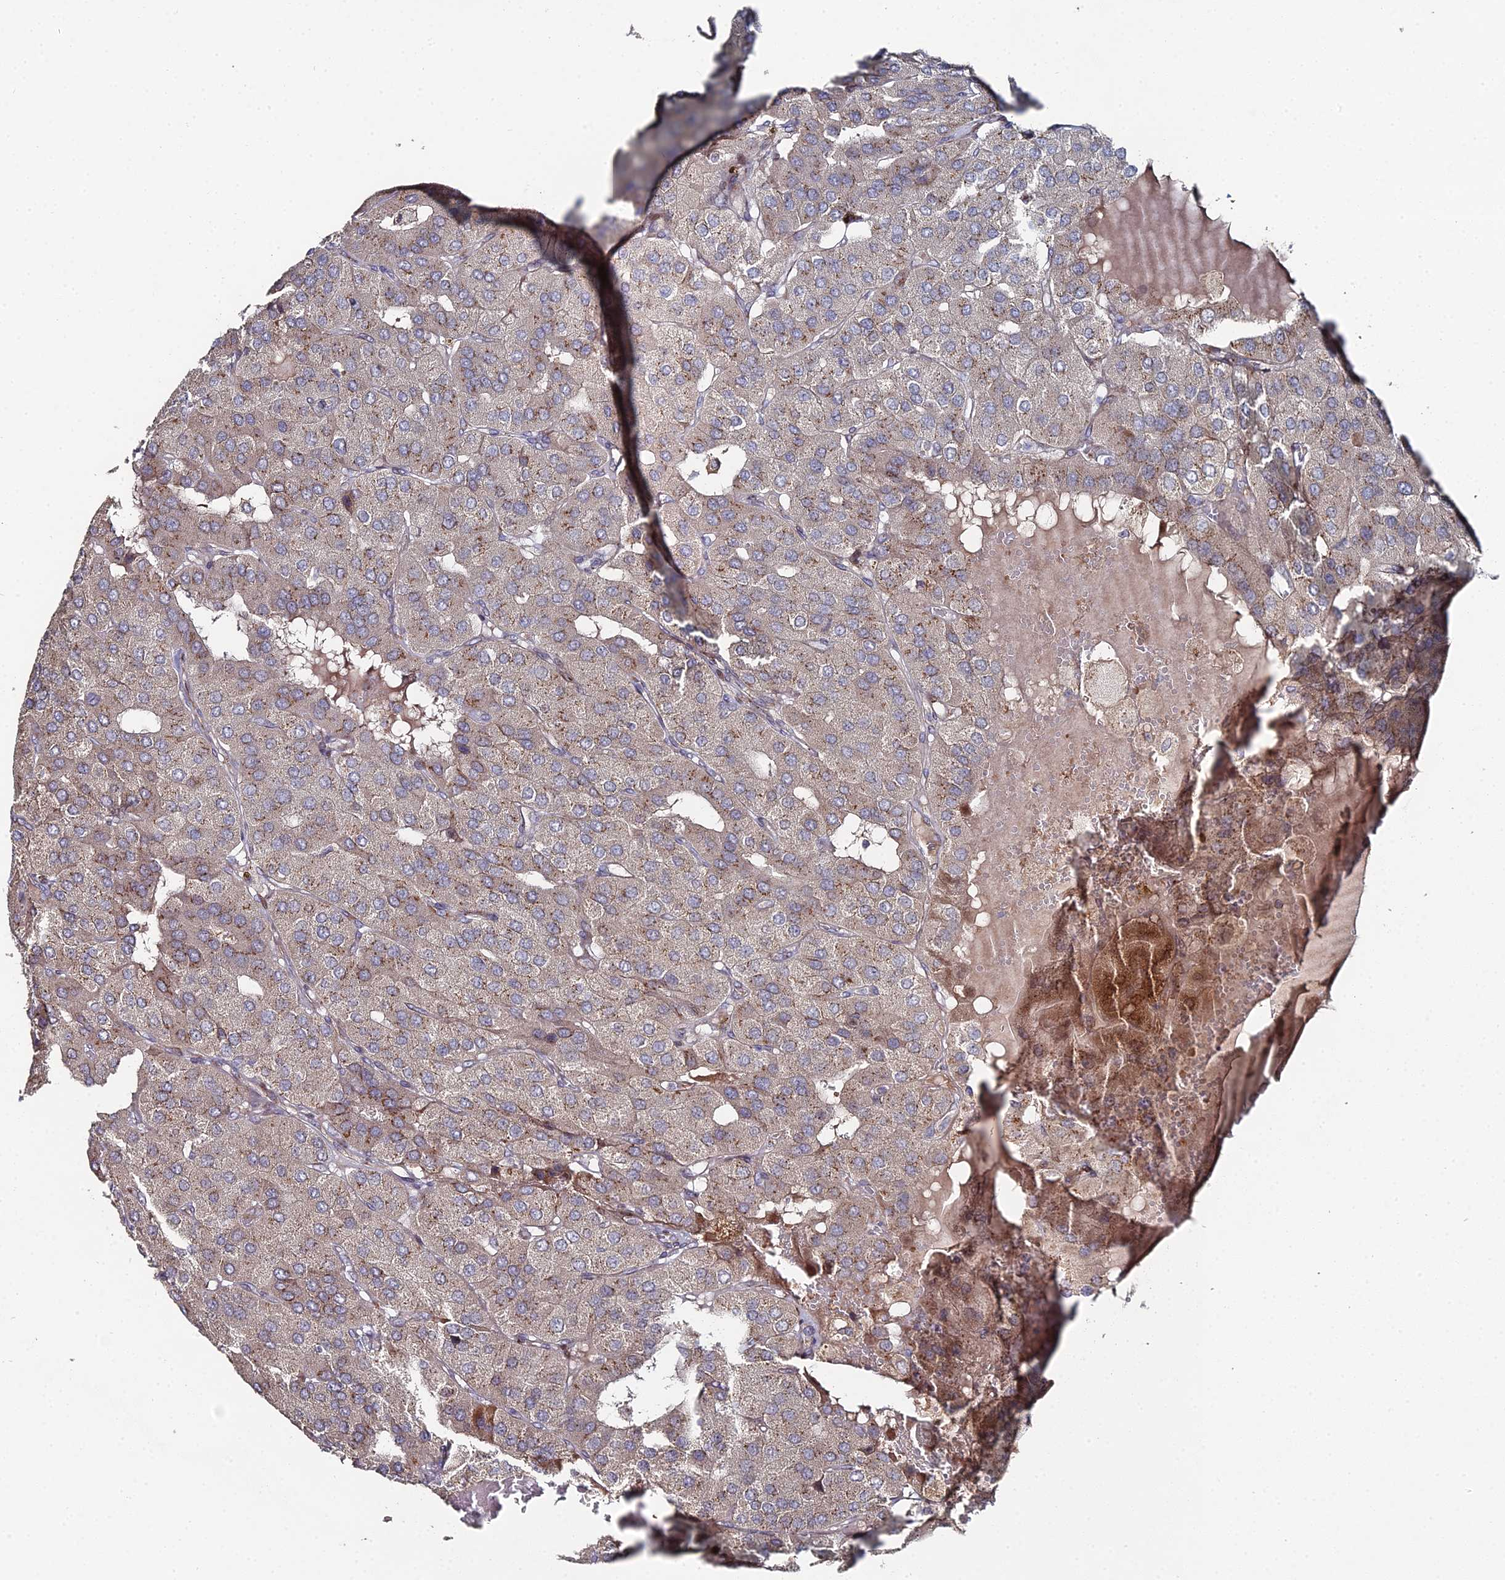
{"staining": {"intensity": "moderate", "quantity": "<25%", "location": "cytoplasmic/membranous"}, "tissue": "parathyroid gland", "cell_type": "Glandular cells", "image_type": "normal", "snomed": [{"axis": "morphology", "description": "Normal tissue, NOS"}, {"axis": "morphology", "description": "Adenoma, NOS"}, {"axis": "topography", "description": "Parathyroid gland"}], "caption": "Immunohistochemistry (DAB) staining of normal human parathyroid gland reveals moderate cytoplasmic/membranous protein staining in approximately <25% of glandular cells.", "gene": "SGMS1", "patient": {"sex": "female", "age": 86}}